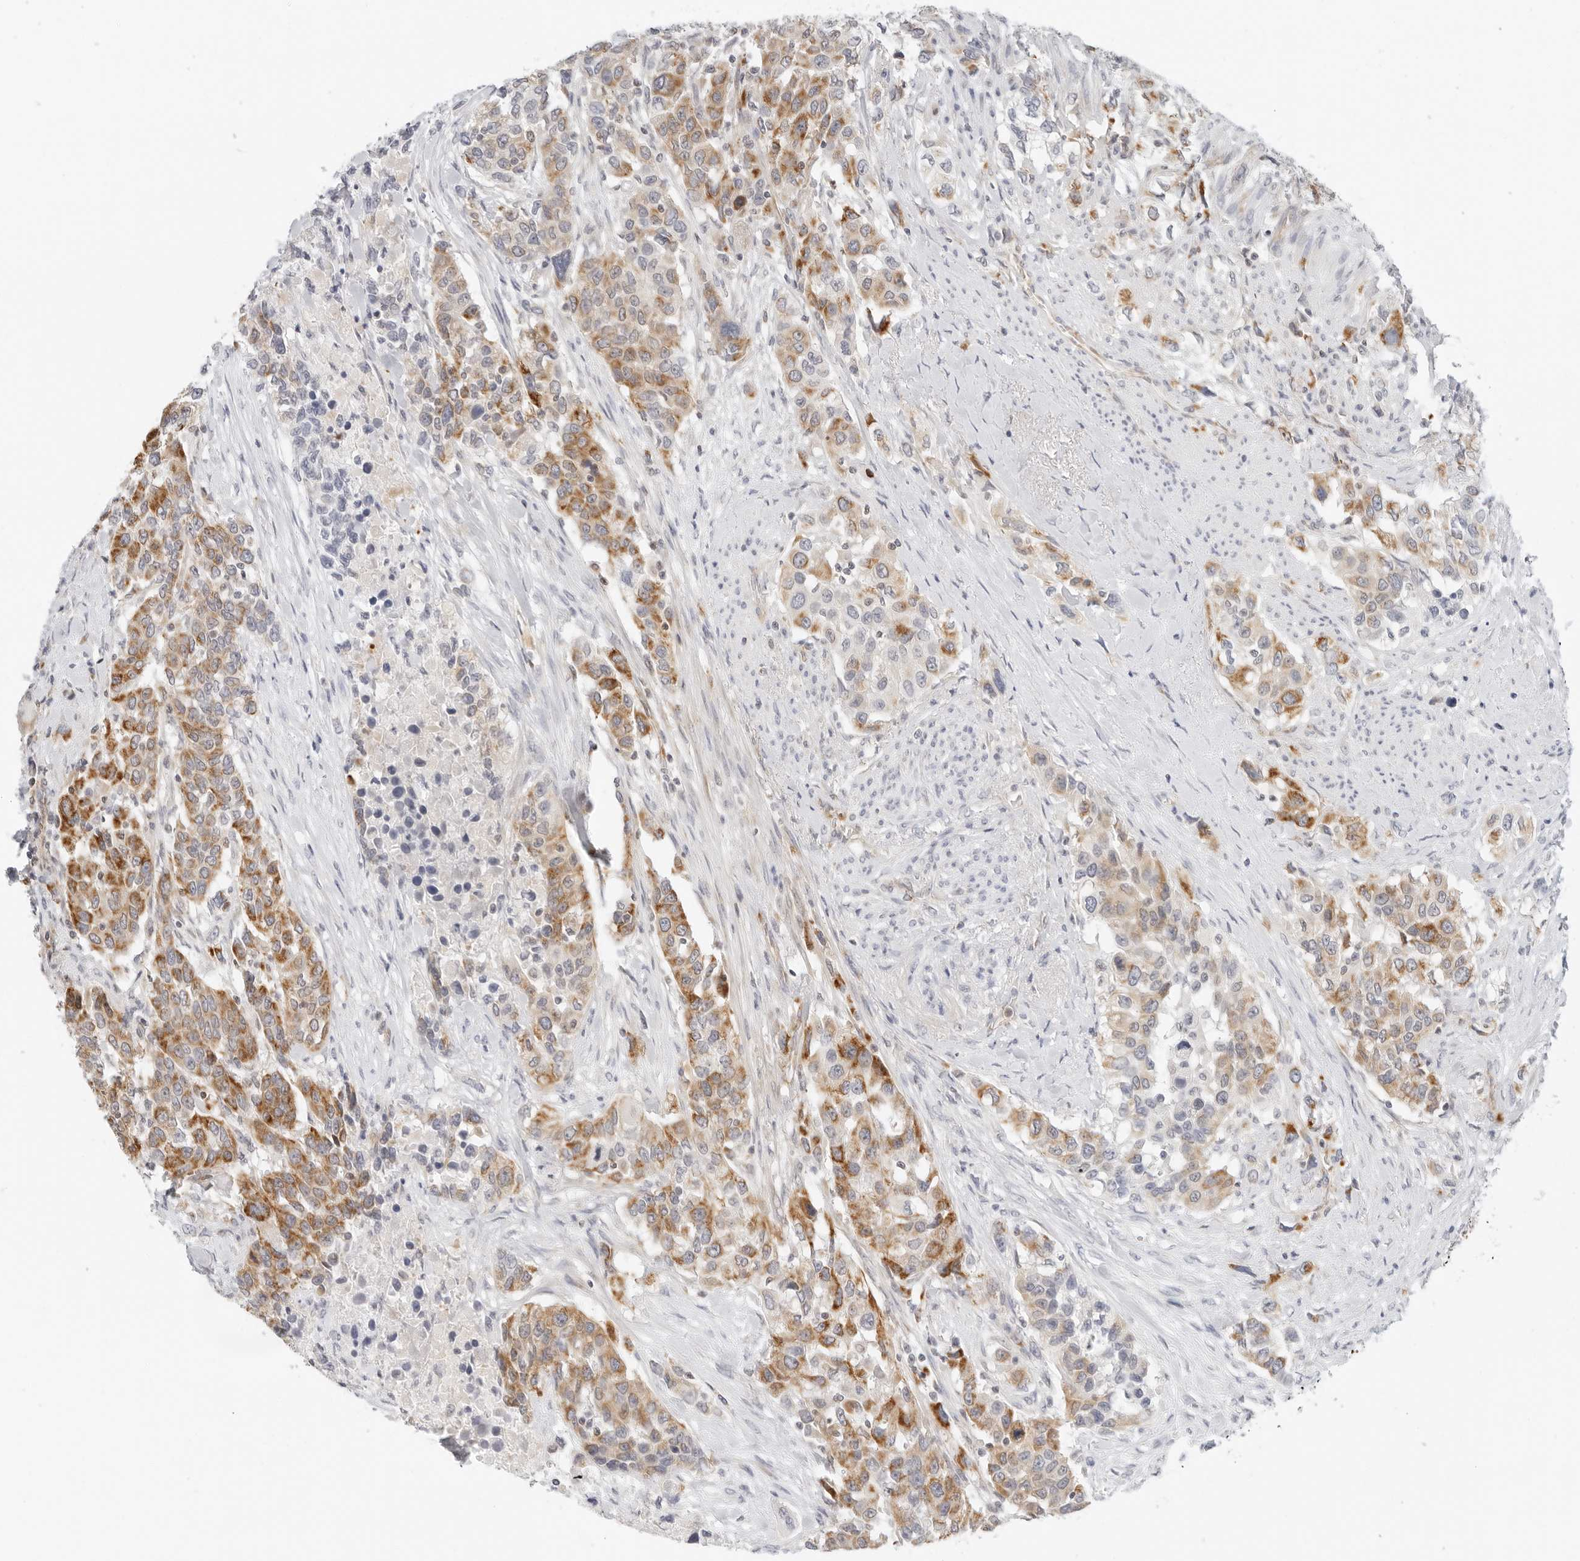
{"staining": {"intensity": "moderate", "quantity": ">75%", "location": "cytoplasmic/membranous"}, "tissue": "urothelial cancer", "cell_type": "Tumor cells", "image_type": "cancer", "snomed": [{"axis": "morphology", "description": "Urothelial carcinoma, High grade"}, {"axis": "topography", "description": "Urinary bladder"}], "caption": "Urothelial cancer was stained to show a protein in brown. There is medium levels of moderate cytoplasmic/membranous positivity in approximately >75% of tumor cells. The staining is performed using DAB brown chromogen to label protein expression. The nuclei are counter-stained blue using hematoxylin.", "gene": "RC3H1", "patient": {"sex": "female", "age": 80}}